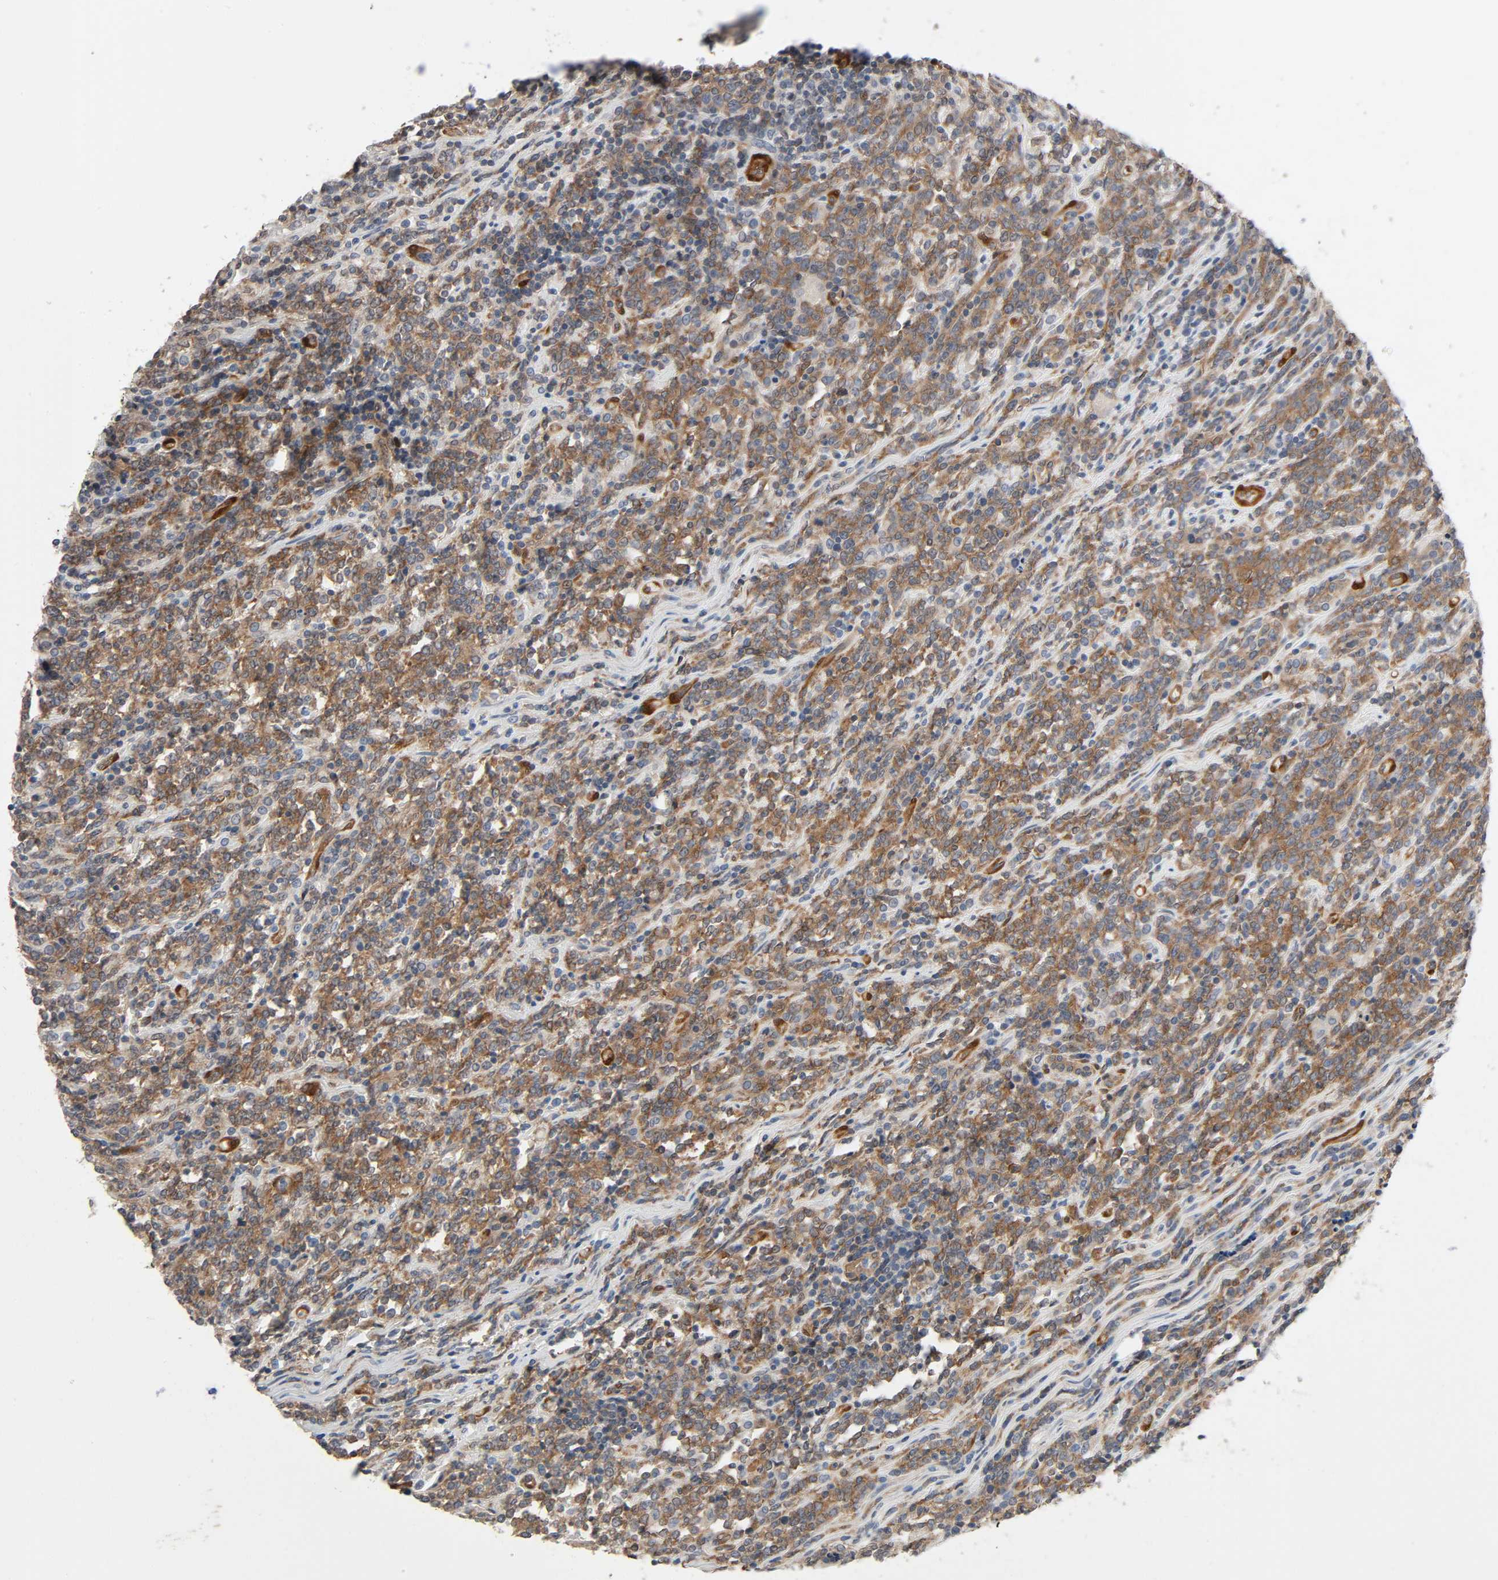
{"staining": {"intensity": "moderate", "quantity": ">75%", "location": "cytoplasmic/membranous"}, "tissue": "lymphoma", "cell_type": "Tumor cells", "image_type": "cancer", "snomed": [{"axis": "morphology", "description": "Malignant lymphoma, non-Hodgkin's type, High grade"}, {"axis": "topography", "description": "Soft tissue"}], "caption": "Protein positivity by immunohistochemistry displays moderate cytoplasmic/membranous staining in about >75% of tumor cells in high-grade malignant lymphoma, non-Hodgkin's type. The staining was performed using DAB (3,3'-diaminobenzidine), with brown indicating positive protein expression. Nuclei are stained blue with hematoxylin.", "gene": "PTK2", "patient": {"sex": "male", "age": 18}}